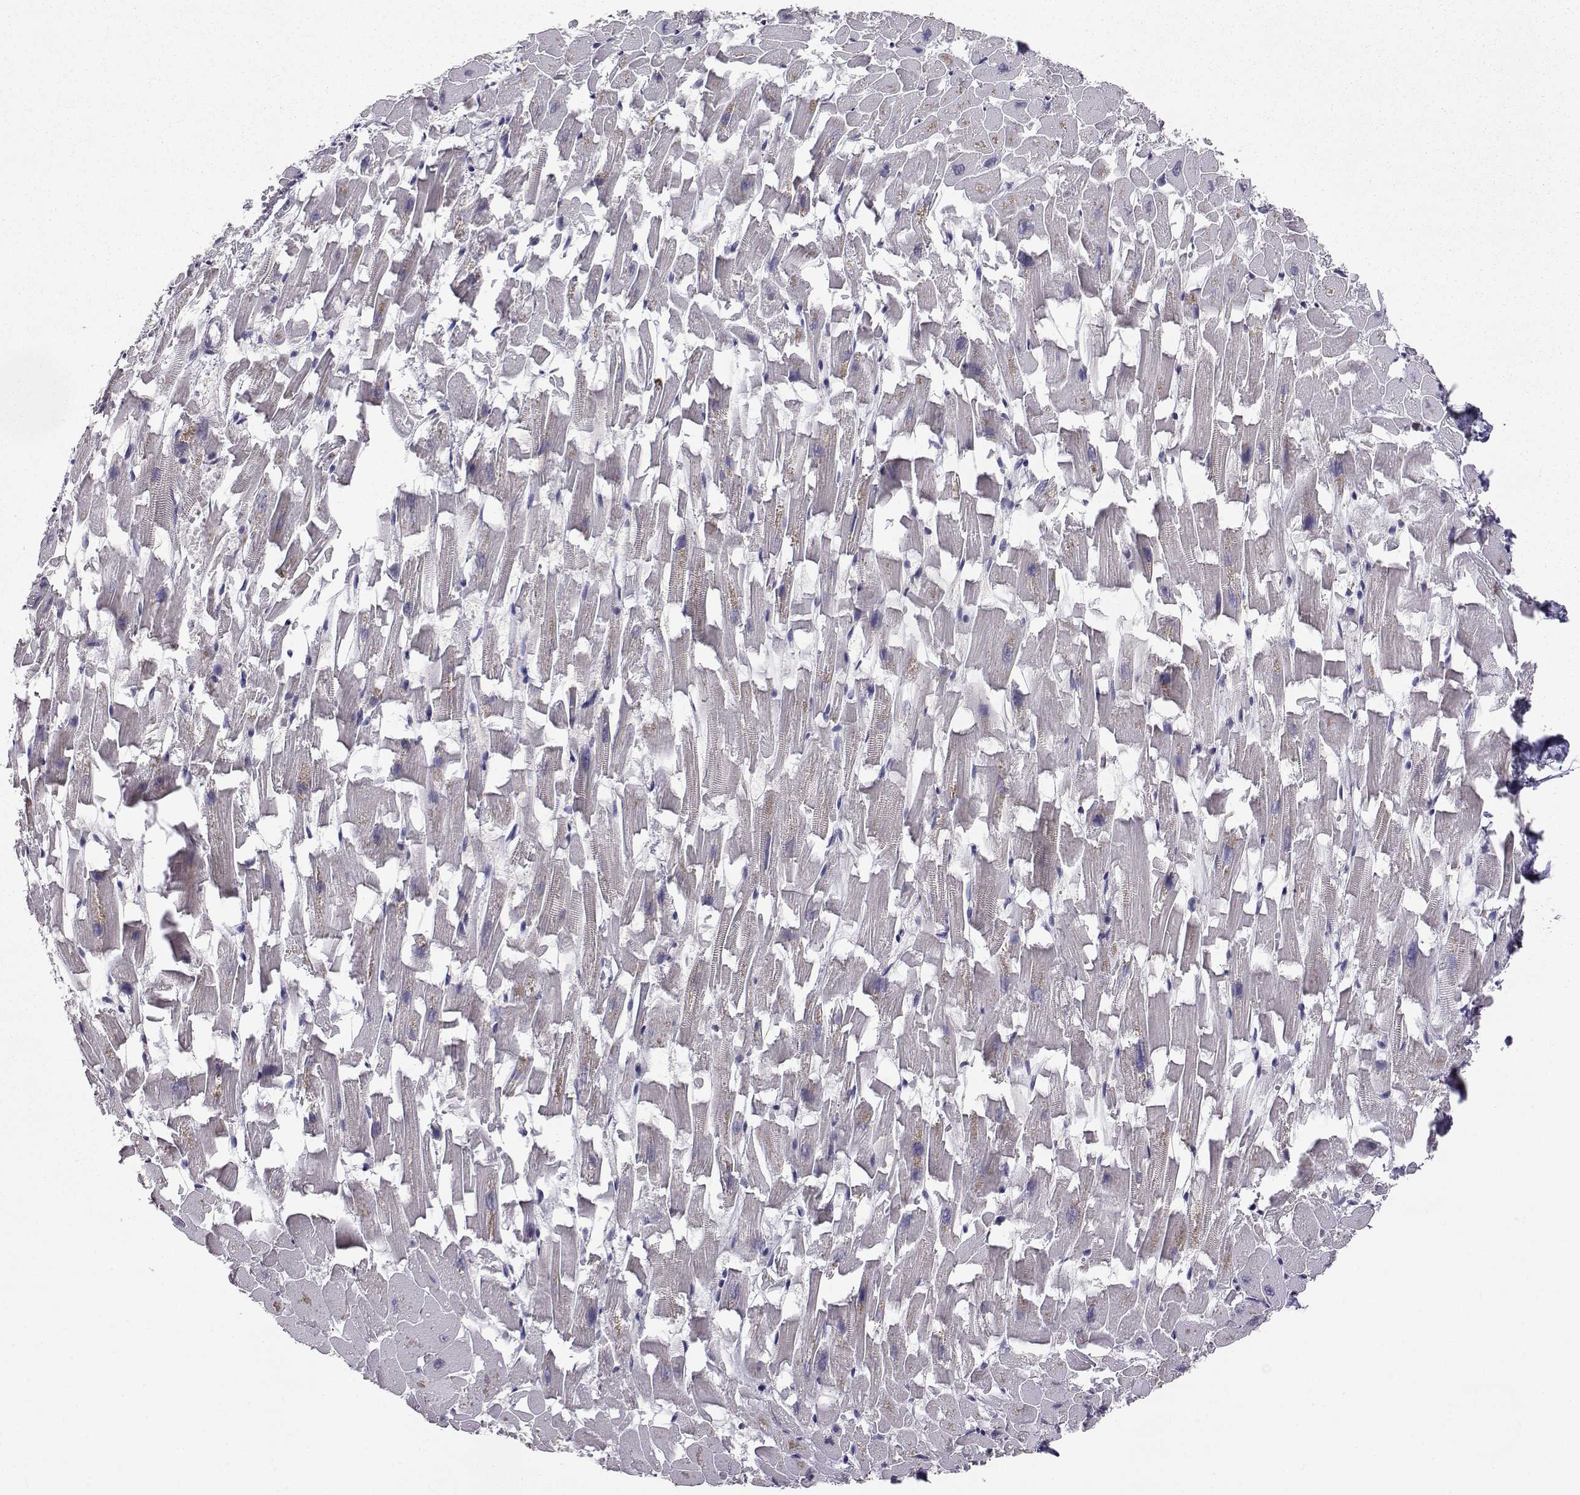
{"staining": {"intensity": "negative", "quantity": "none", "location": "none"}, "tissue": "heart muscle", "cell_type": "Cardiomyocytes", "image_type": "normal", "snomed": [{"axis": "morphology", "description": "Normal tissue, NOS"}, {"axis": "topography", "description": "Heart"}], "caption": "Immunohistochemical staining of unremarkable human heart muscle exhibits no significant staining in cardiomyocytes. The staining is performed using DAB brown chromogen with nuclei counter-stained in using hematoxylin.", "gene": "AKR1B1", "patient": {"sex": "female", "age": 64}}